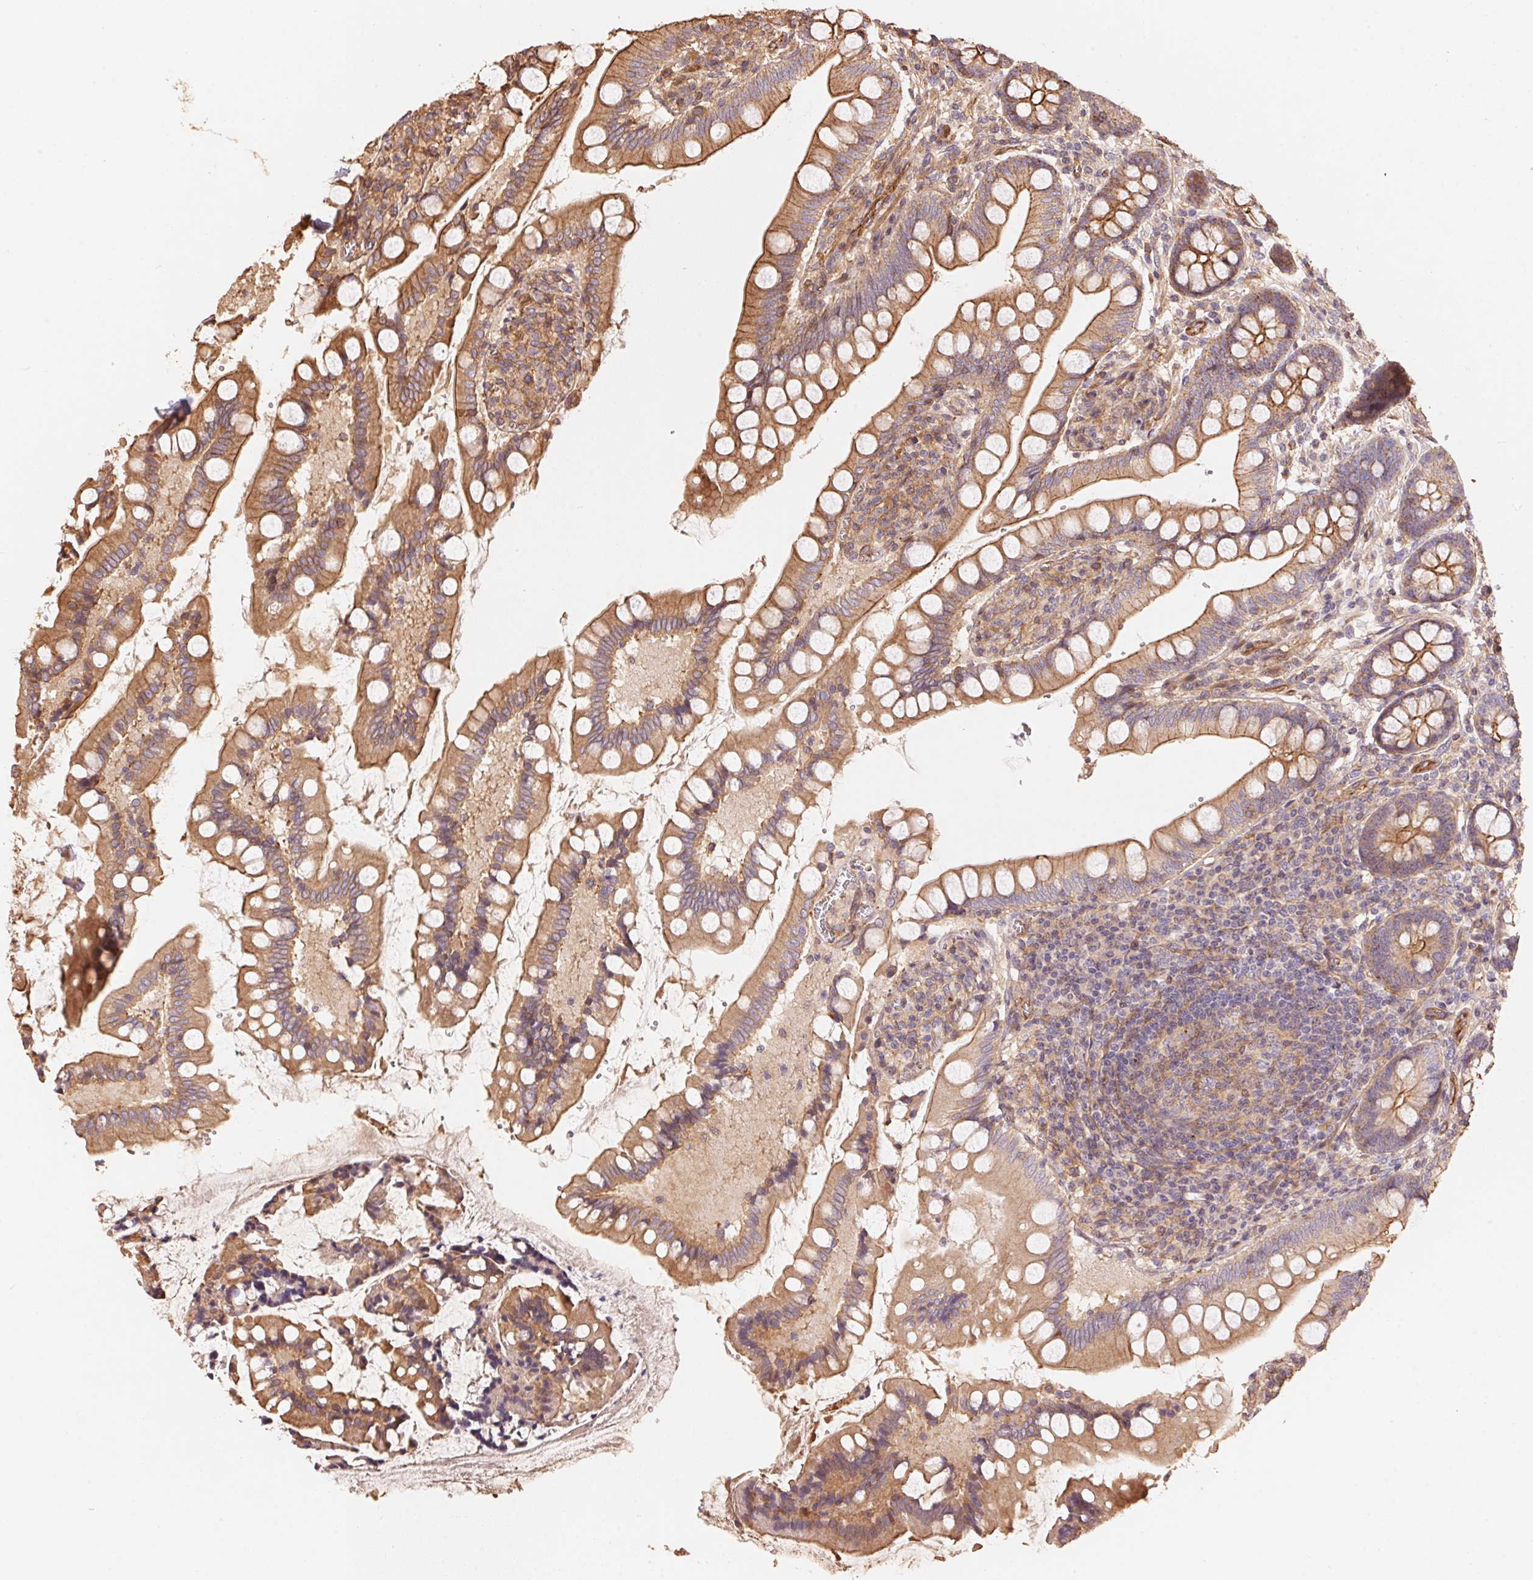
{"staining": {"intensity": "moderate", "quantity": ">75%", "location": "cytoplasmic/membranous"}, "tissue": "small intestine", "cell_type": "Glandular cells", "image_type": "normal", "snomed": [{"axis": "morphology", "description": "Normal tissue, NOS"}, {"axis": "topography", "description": "Small intestine"}], "caption": "Immunohistochemical staining of benign small intestine shows moderate cytoplasmic/membranous protein expression in about >75% of glandular cells.", "gene": "FRAS1", "patient": {"sex": "female", "age": 56}}